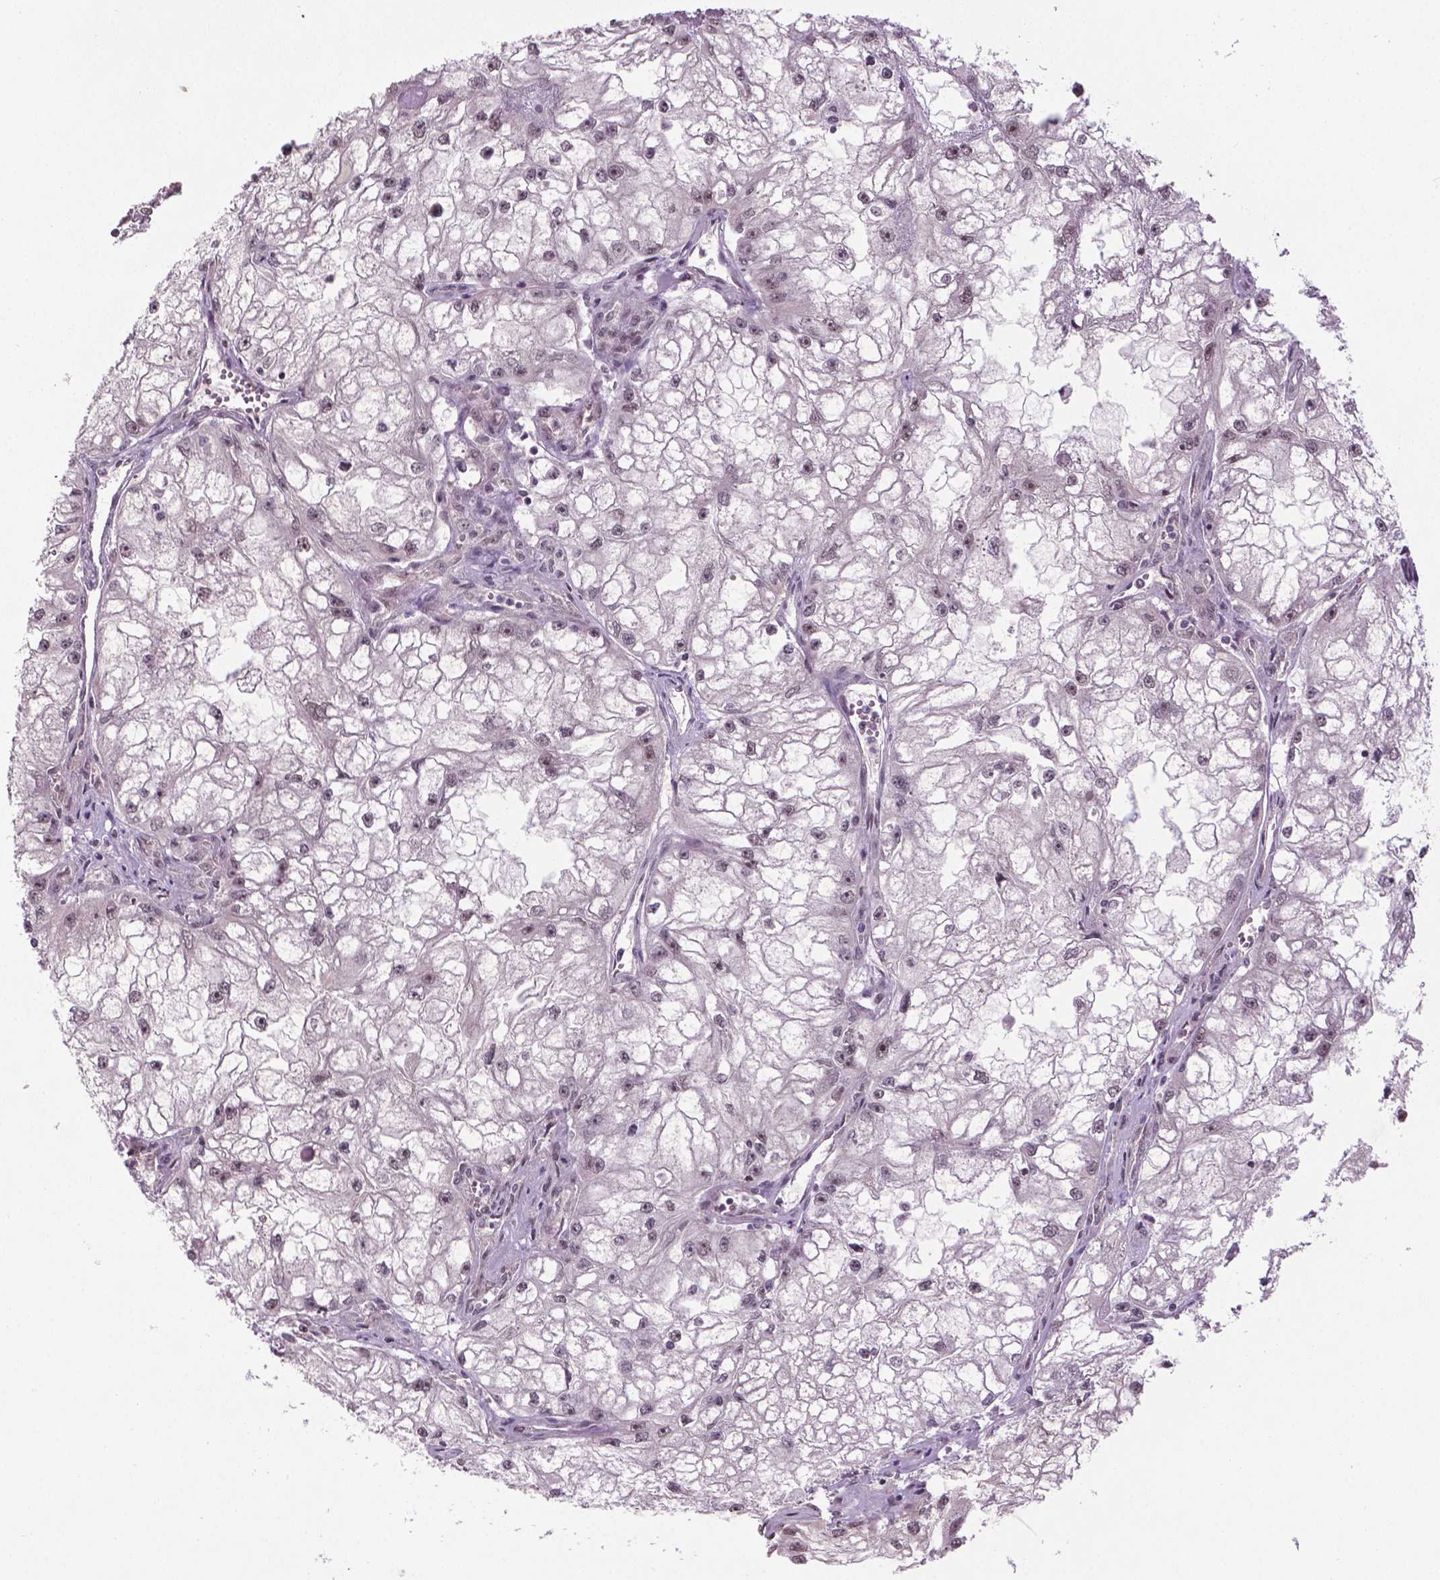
{"staining": {"intensity": "moderate", "quantity": "25%-75%", "location": "nuclear"}, "tissue": "renal cancer", "cell_type": "Tumor cells", "image_type": "cancer", "snomed": [{"axis": "morphology", "description": "Adenocarcinoma, NOS"}, {"axis": "topography", "description": "Kidney"}], "caption": "Immunohistochemistry histopathology image of neoplastic tissue: human renal adenocarcinoma stained using IHC displays medium levels of moderate protein expression localized specifically in the nuclear of tumor cells, appearing as a nuclear brown color.", "gene": "ANKRD54", "patient": {"sex": "male", "age": 59}}